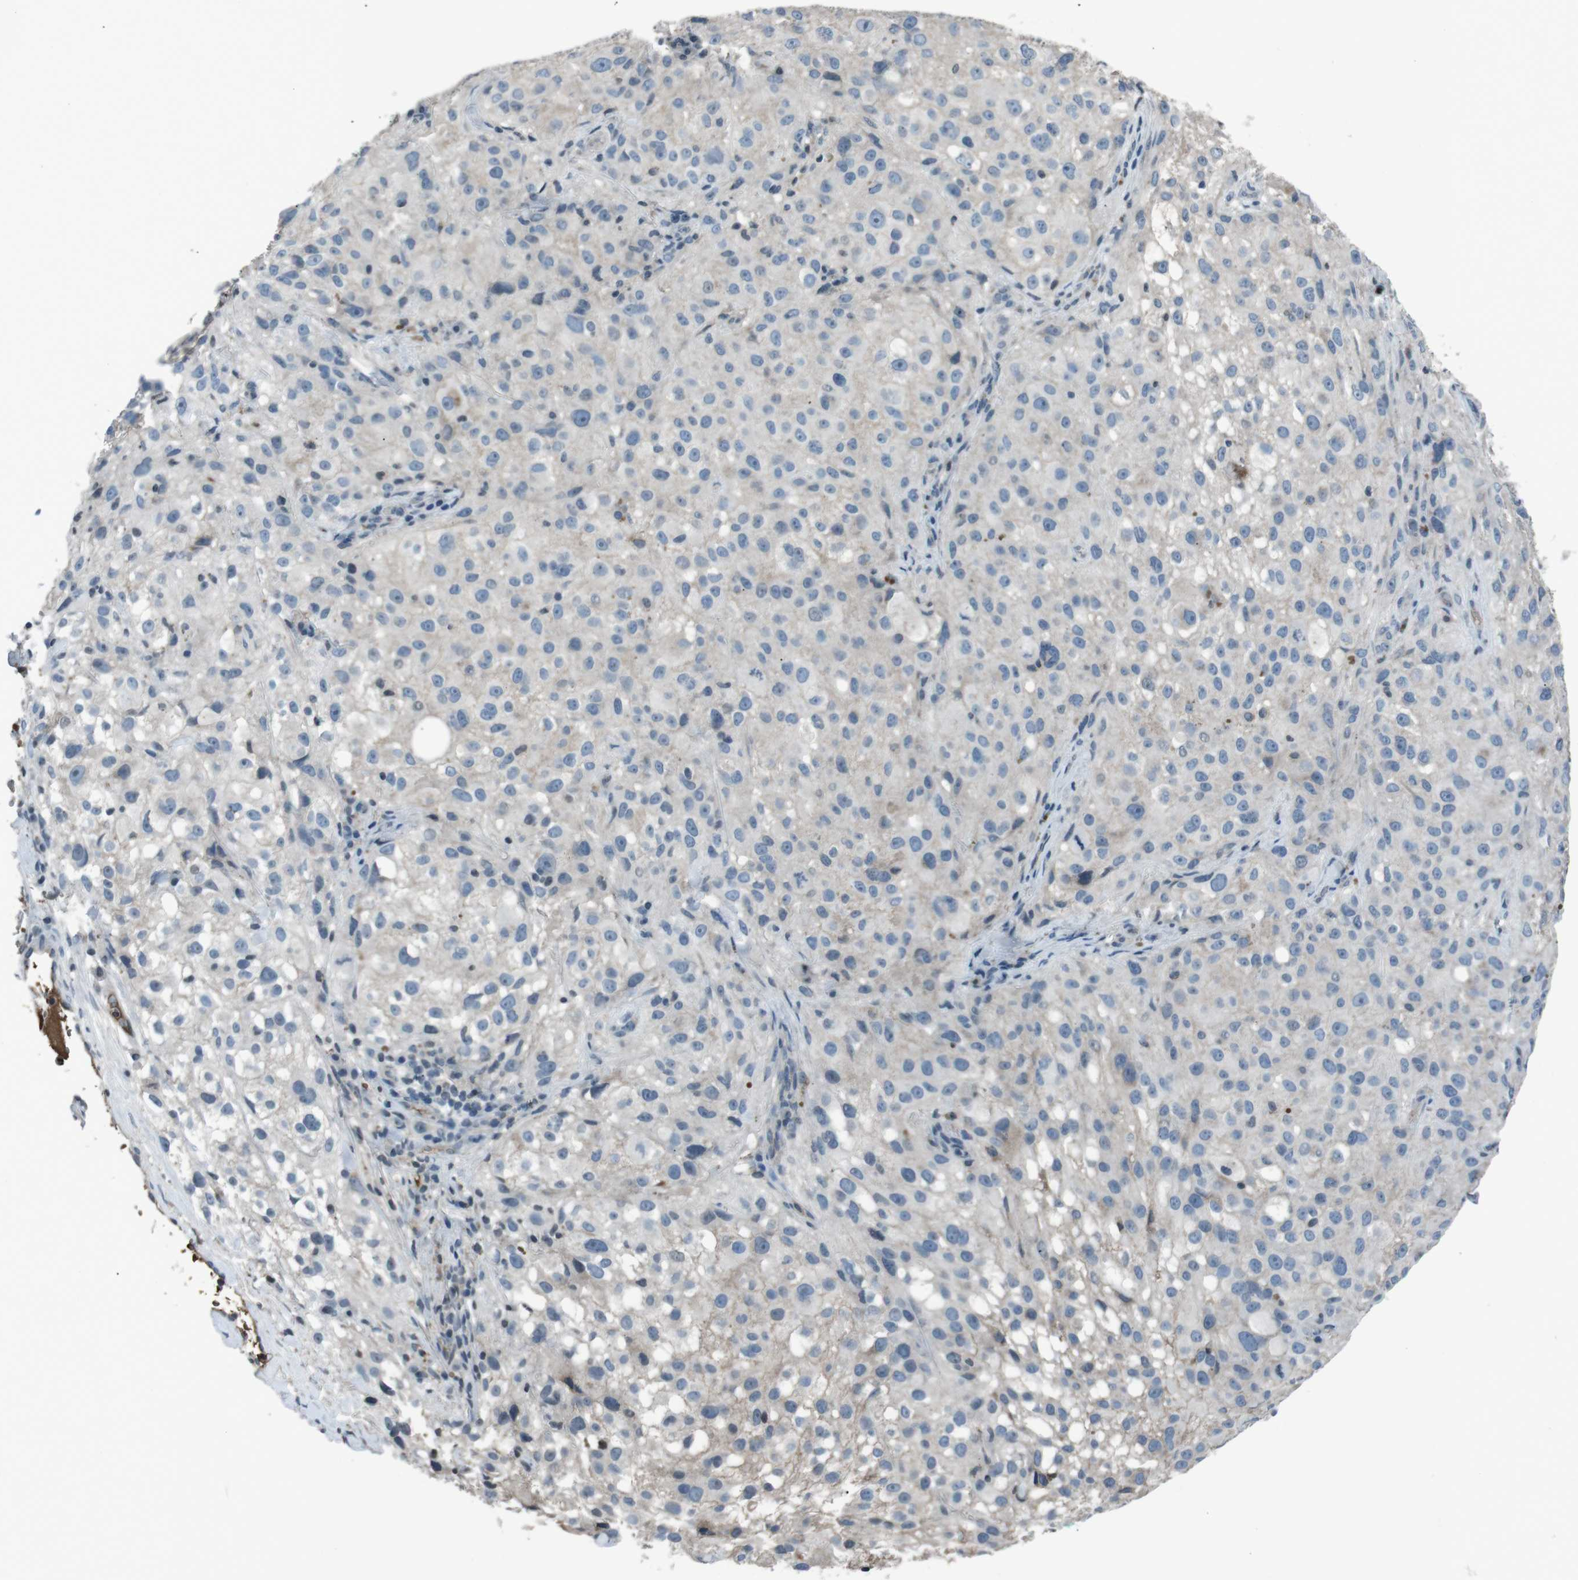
{"staining": {"intensity": "negative", "quantity": "none", "location": "none"}, "tissue": "melanoma", "cell_type": "Tumor cells", "image_type": "cancer", "snomed": [{"axis": "morphology", "description": "Necrosis, NOS"}, {"axis": "morphology", "description": "Malignant melanoma, NOS"}, {"axis": "topography", "description": "Skin"}], "caption": "Tumor cells are negative for protein expression in human malignant melanoma. (DAB IHC with hematoxylin counter stain).", "gene": "UGT1A6", "patient": {"sex": "female", "age": 87}}